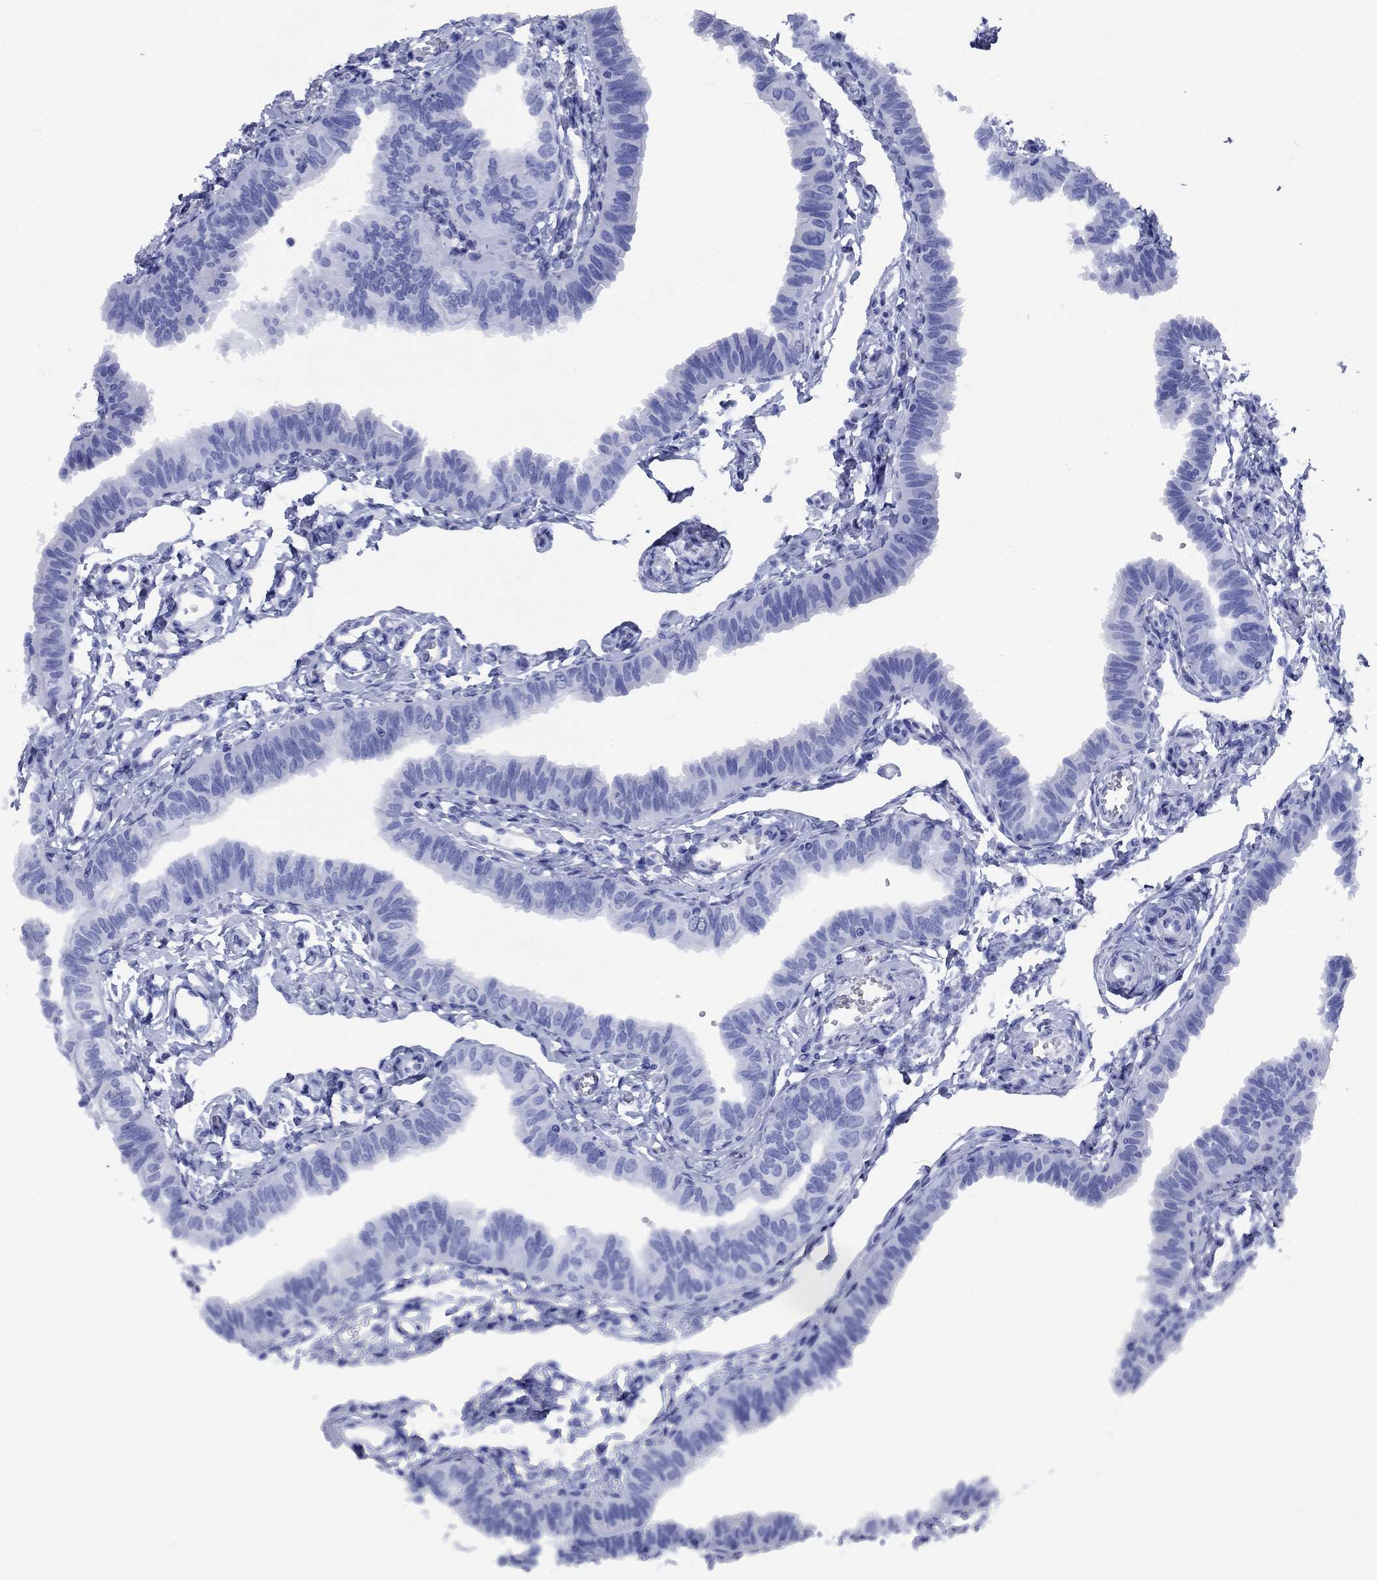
{"staining": {"intensity": "negative", "quantity": "none", "location": "none"}, "tissue": "fallopian tube", "cell_type": "Glandular cells", "image_type": "normal", "snomed": [{"axis": "morphology", "description": "Normal tissue, NOS"}, {"axis": "topography", "description": "Fallopian tube"}], "caption": "DAB (3,3'-diaminobenzidine) immunohistochemical staining of normal human fallopian tube demonstrates no significant expression in glandular cells.", "gene": "SMCP", "patient": {"sex": "female", "age": 54}}